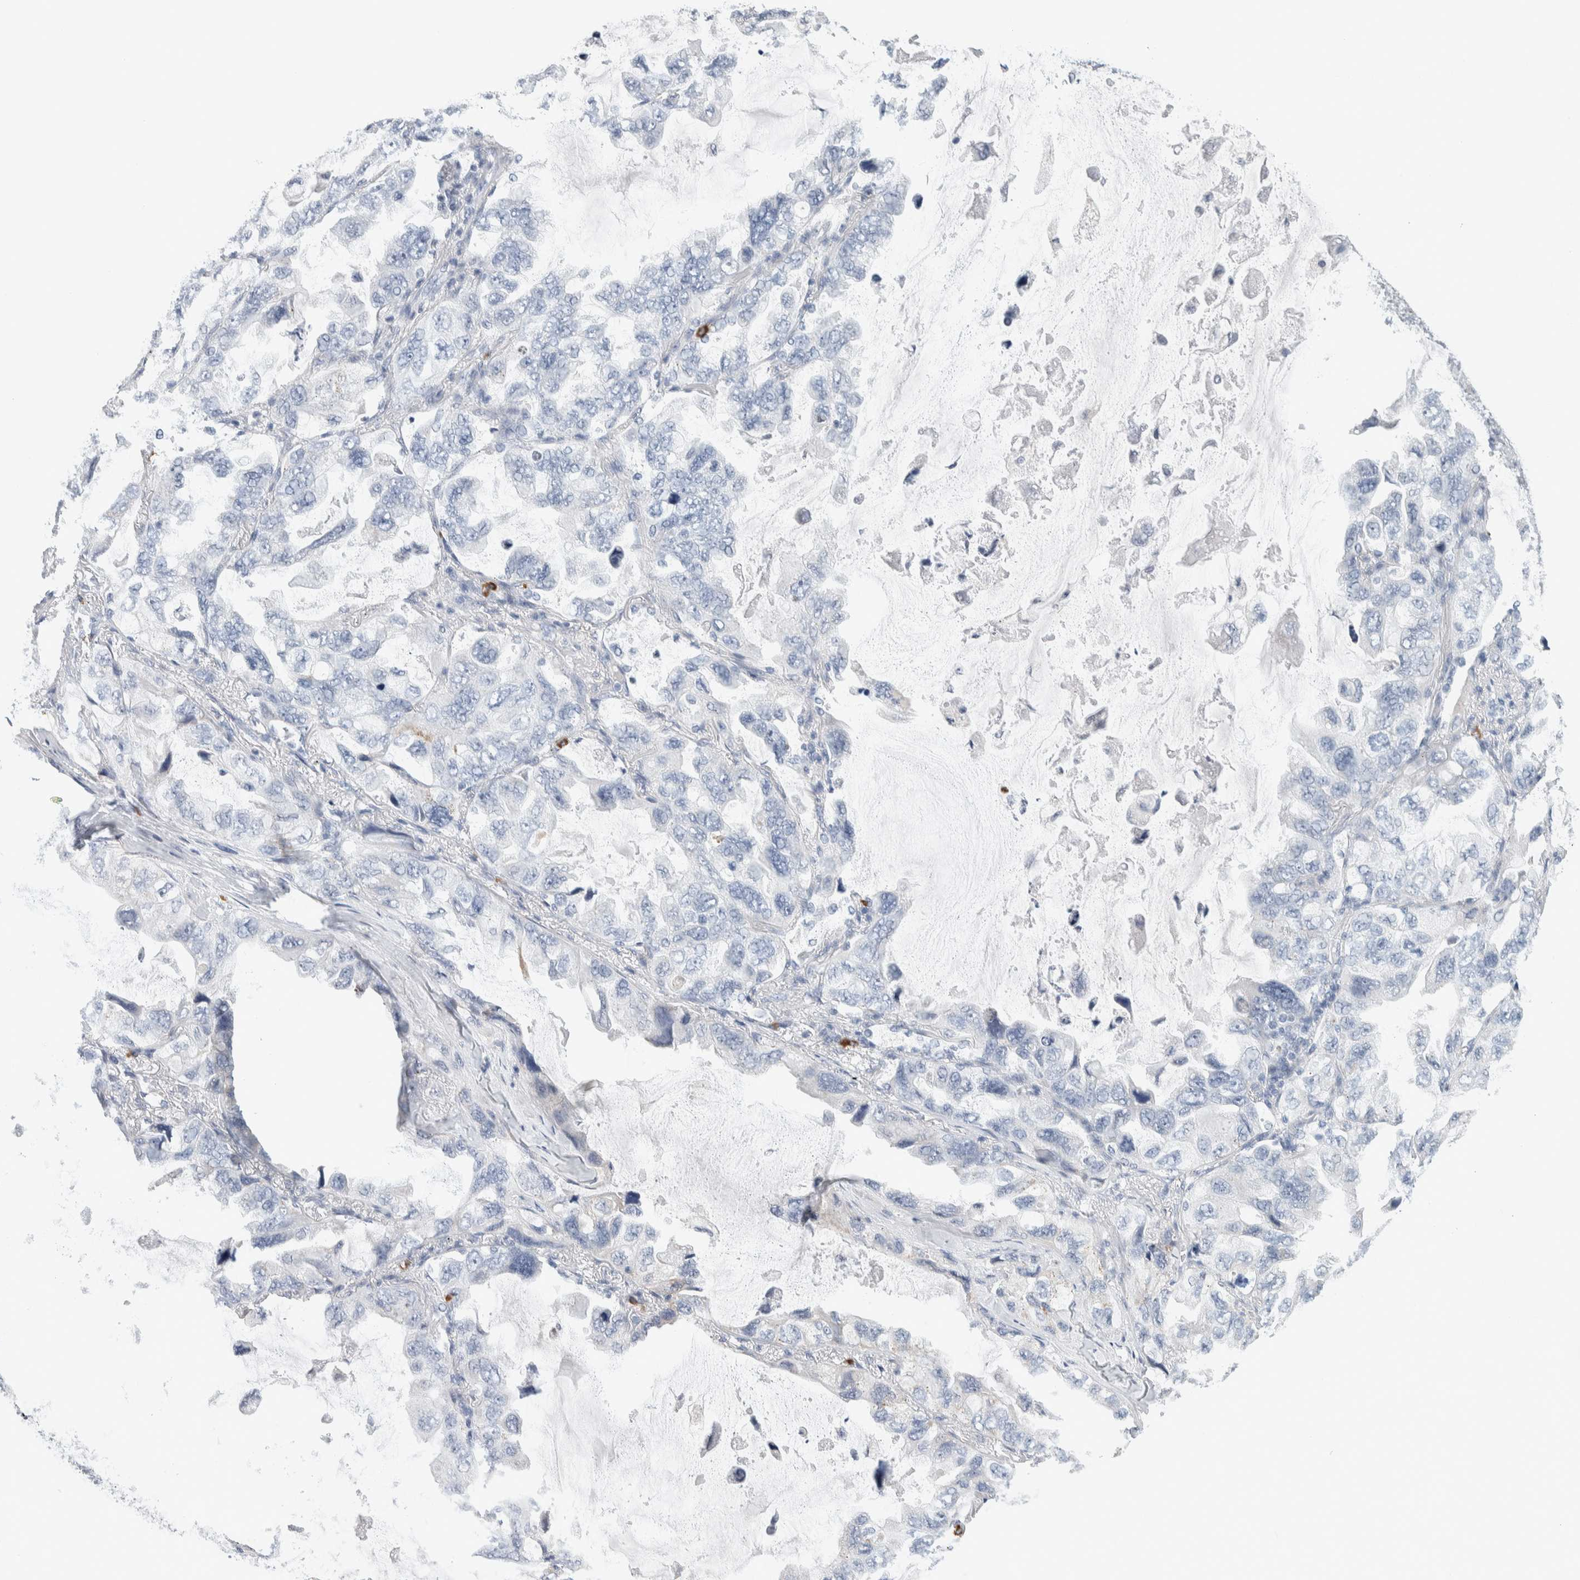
{"staining": {"intensity": "negative", "quantity": "none", "location": "none"}, "tissue": "lung cancer", "cell_type": "Tumor cells", "image_type": "cancer", "snomed": [{"axis": "morphology", "description": "Squamous cell carcinoma, NOS"}, {"axis": "topography", "description": "Lung"}], "caption": "Photomicrograph shows no significant protein expression in tumor cells of lung cancer. Nuclei are stained in blue.", "gene": "SCN2A", "patient": {"sex": "female", "age": 73}}